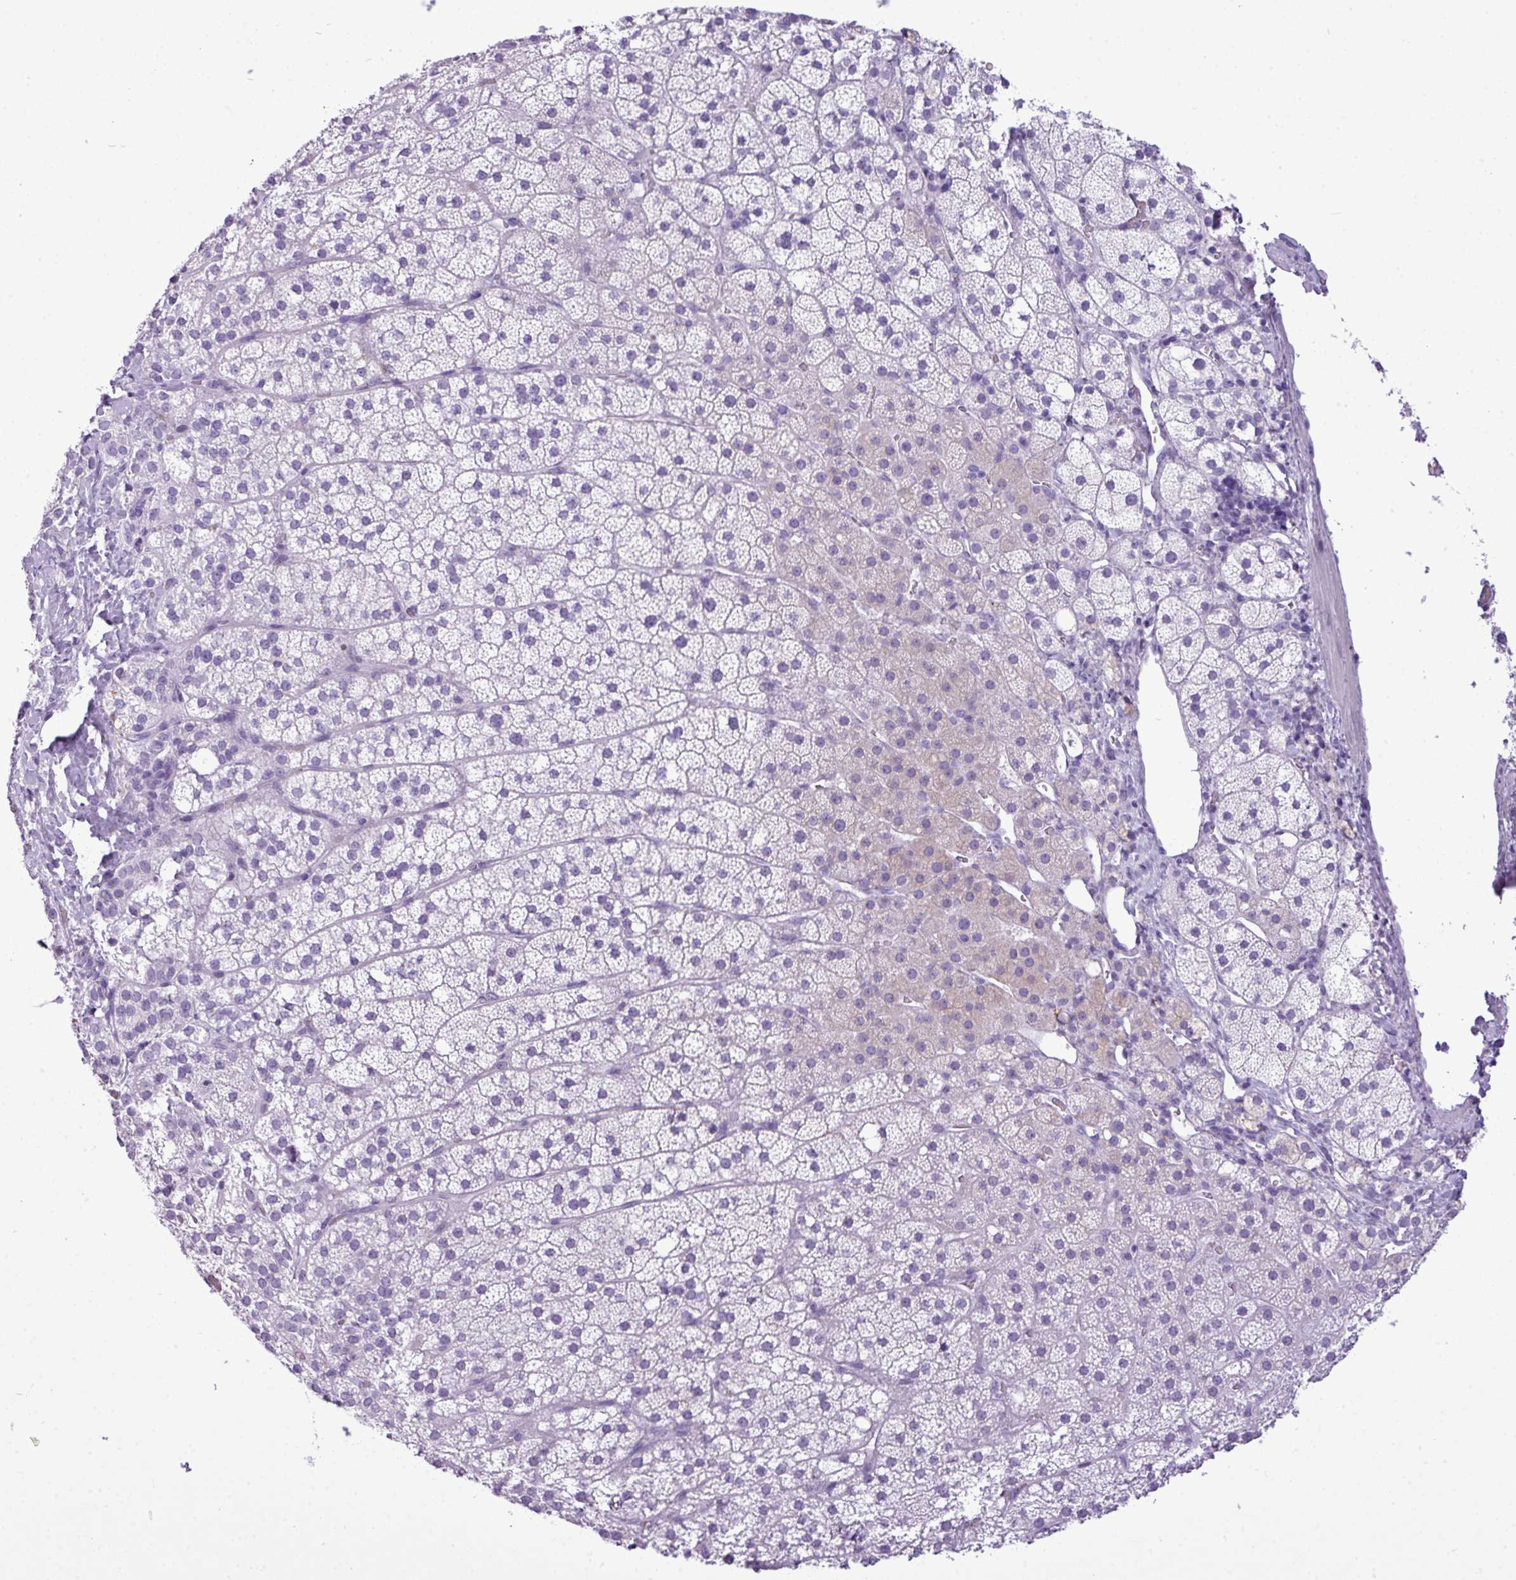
{"staining": {"intensity": "negative", "quantity": "none", "location": "none"}, "tissue": "adrenal gland", "cell_type": "Glandular cells", "image_type": "normal", "snomed": [{"axis": "morphology", "description": "Normal tissue, NOS"}, {"axis": "topography", "description": "Adrenal gland"}], "caption": "High magnification brightfield microscopy of normal adrenal gland stained with DAB (brown) and counterstained with hematoxylin (blue): glandular cells show no significant positivity.", "gene": "RBMXL2", "patient": {"sex": "male", "age": 53}}